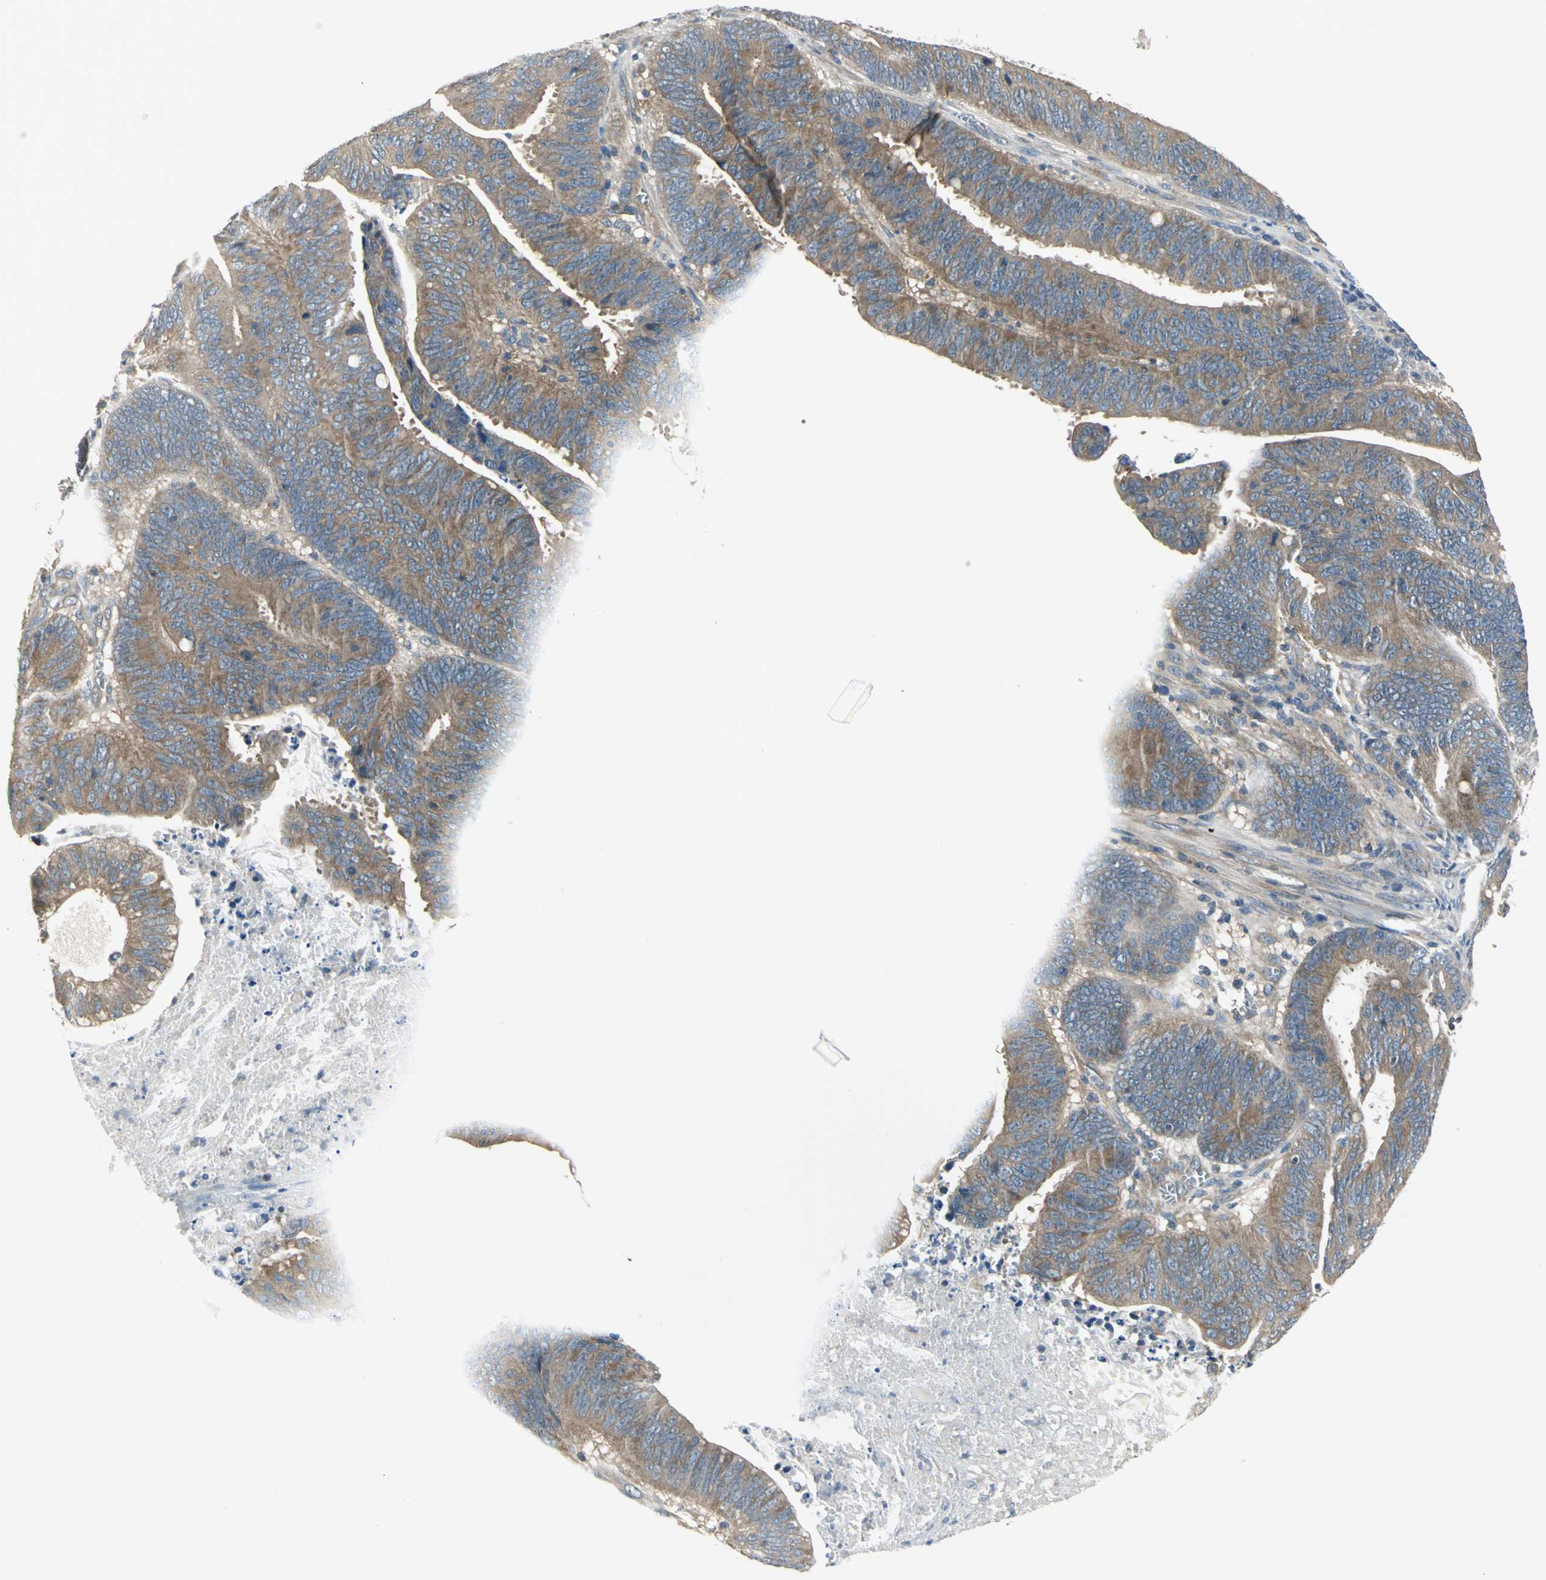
{"staining": {"intensity": "moderate", "quantity": ">75%", "location": "cytoplasmic/membranous"}, "tissue": "colorectal cancer", "cell_type": "Tumor cells", "image_type": "cancer", "snomed": [{"axis": "morphology", "description": "Adenocarcinoma, NOS"}, {"axis": "topography", "description": "Colon"}], "caption": "DAB immunohistochemical staining of colorectal adenocarcinoma exhibits moderate cytoplasmic/membranous protein expression in about >75% of tumor cells.", "gene": "PRKAA1", "patient": {"sex": "male", "age": 45}}